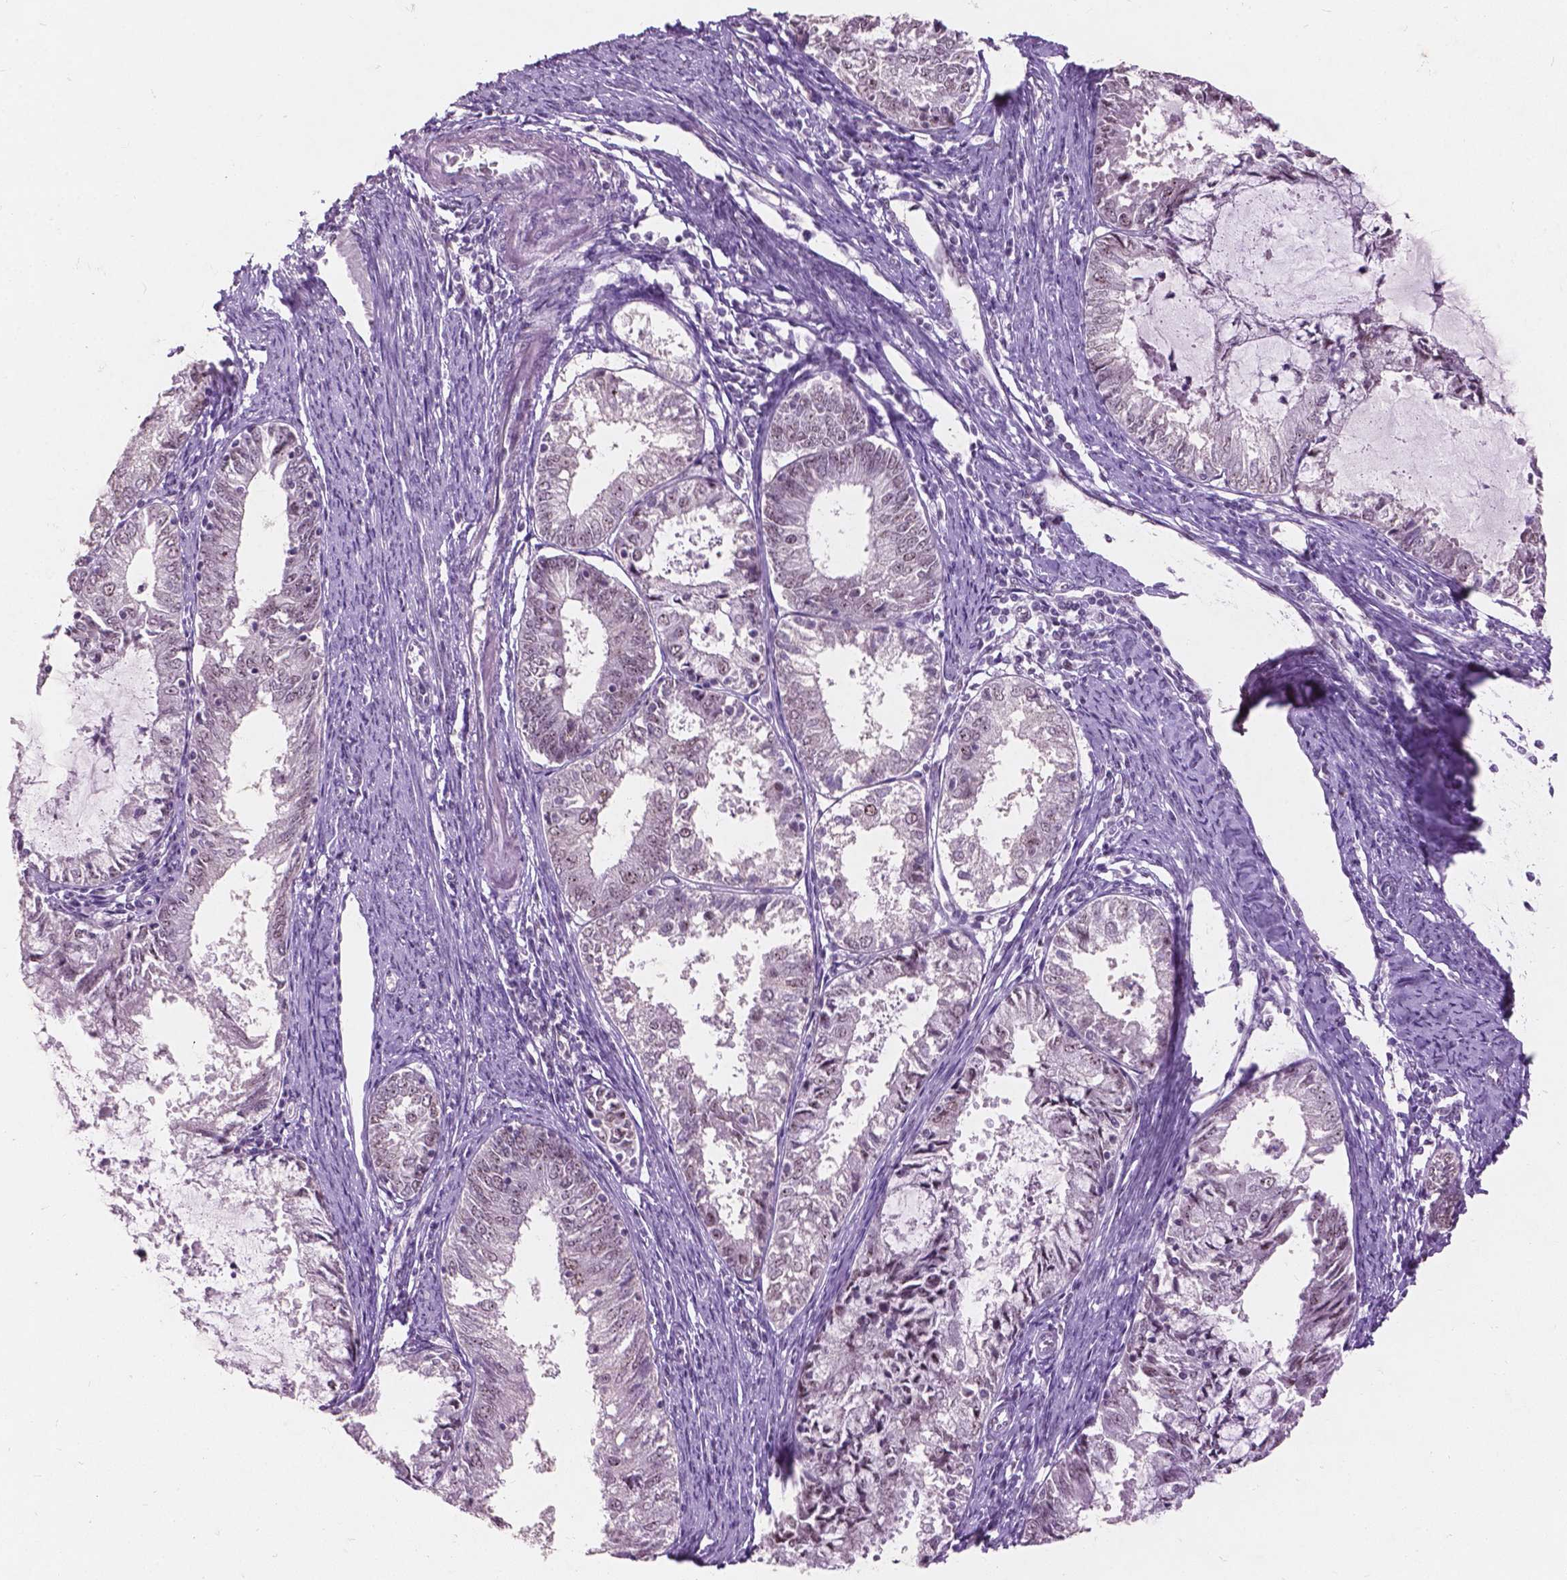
{"staining": {"intensity": "negative", "quantity": "none", "location": "none"}, "tissue": "endometrial cancer", "cell_type": "Tumor cells", "image_type": "cancer", "snomed": [{"axis": "morphology", "description": "Adenocarcinoma, NOS"}, {"axis": "topography", "description": "Endometrium"}], "caption": "There is no significant staining in tumor cells of endometrial adenocarcinoma.", "gene": "COIL", "patient": {"sex": "female", "age": 57}}